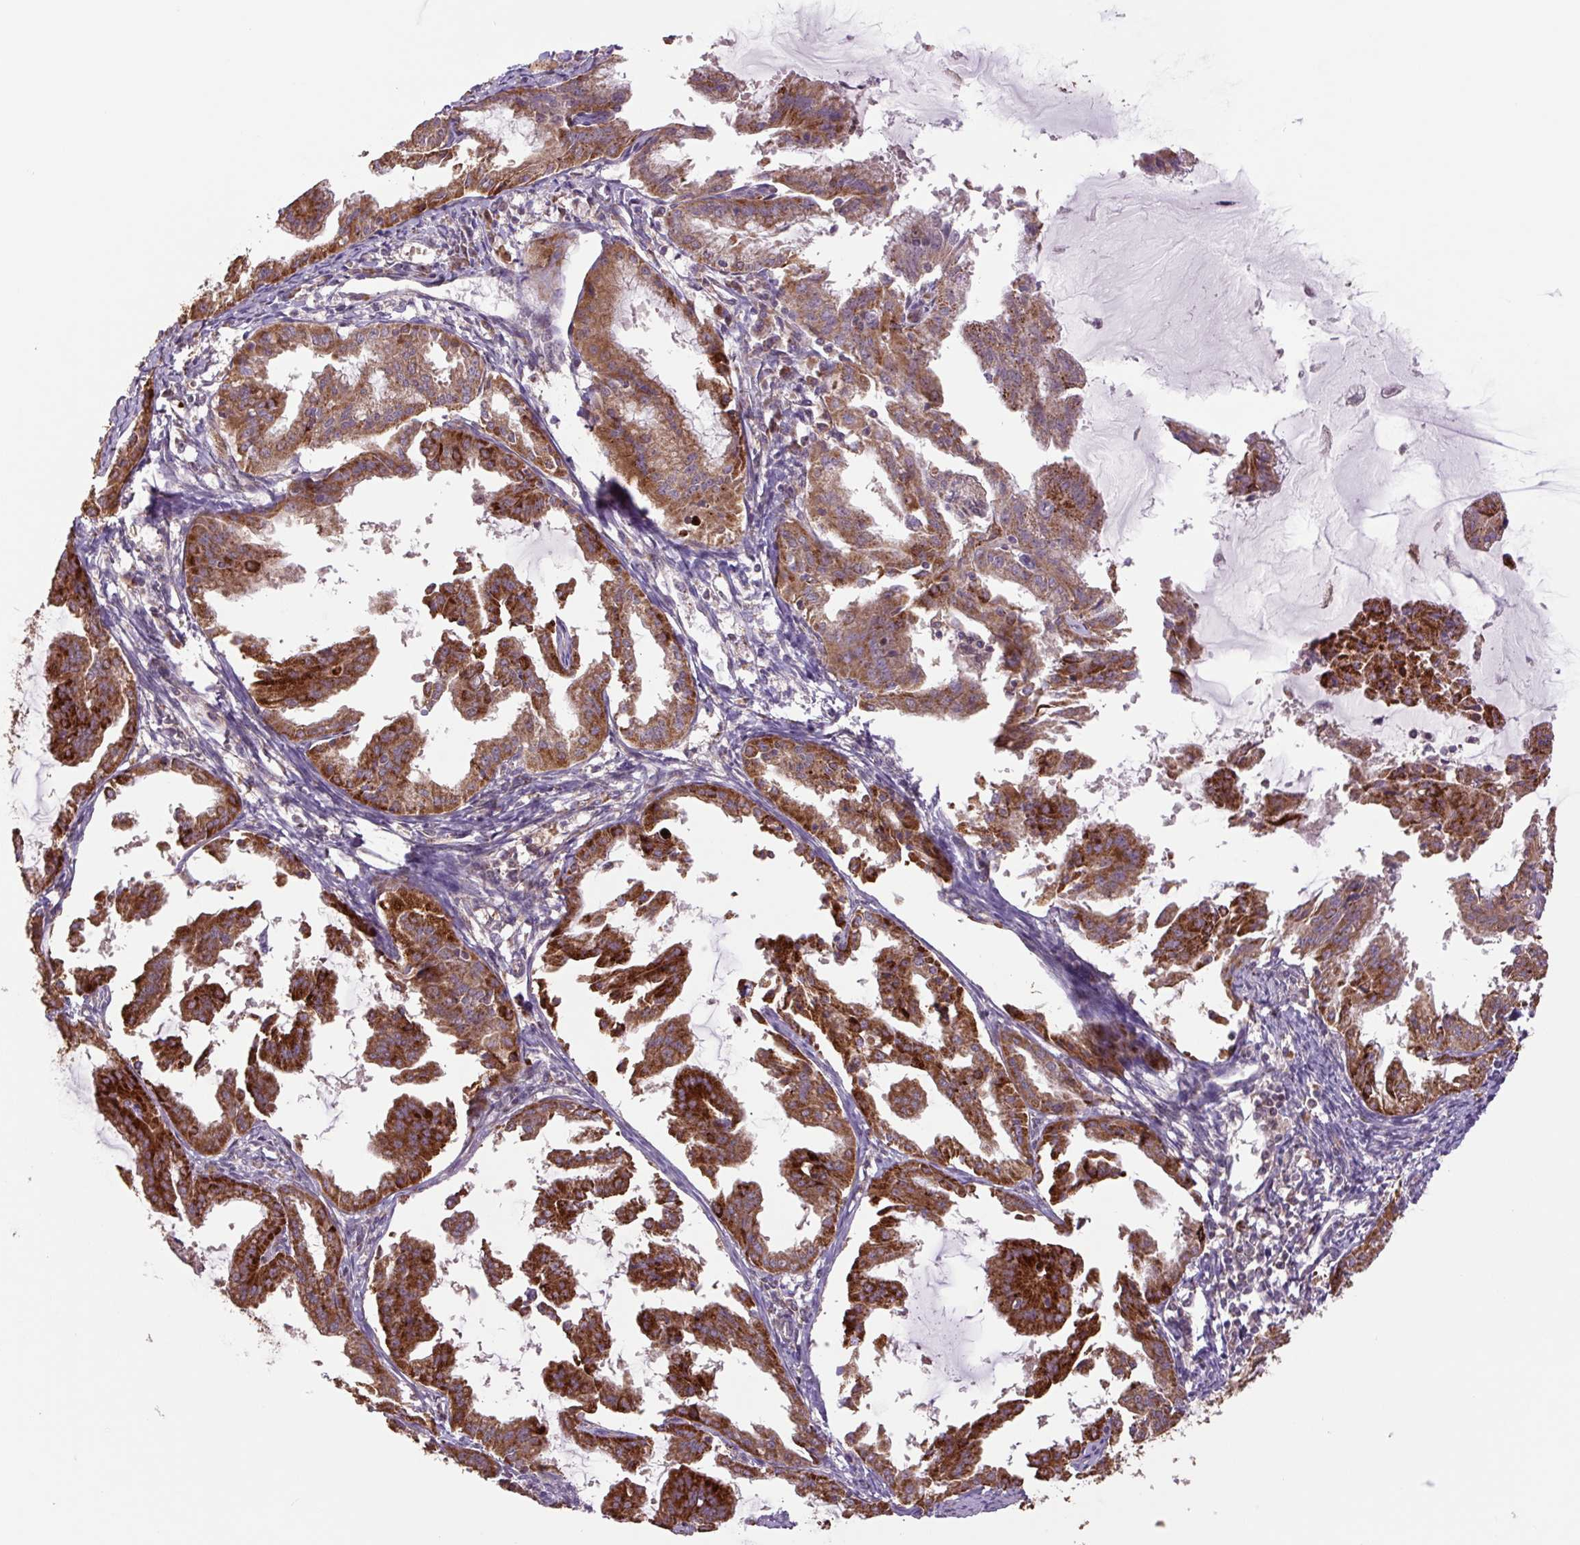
{"staining": {"intensity": "strong", "quantity": ">75%", "location": "cytoplasmic/membranous"}, "tissue": "endometrial cancer", "cell_type": "Tumor cells", "image_type": "cancer", "snomed": [{"axis": "morphology", "description": "Adenocarcinoma, NOS"}, {"axis": "topography", "description": "Endometrium"}], "caption": "Immunohistochemistry (DAB (3,3'-diaminobenzidine)) staining of endometrial adenocarcinoma reveals strong cytoplasmic/membranous protein staining in approximately >75% of tumor cells.", "gene": "TMEM160", "patient": {"sex": "female", "age": 70}}